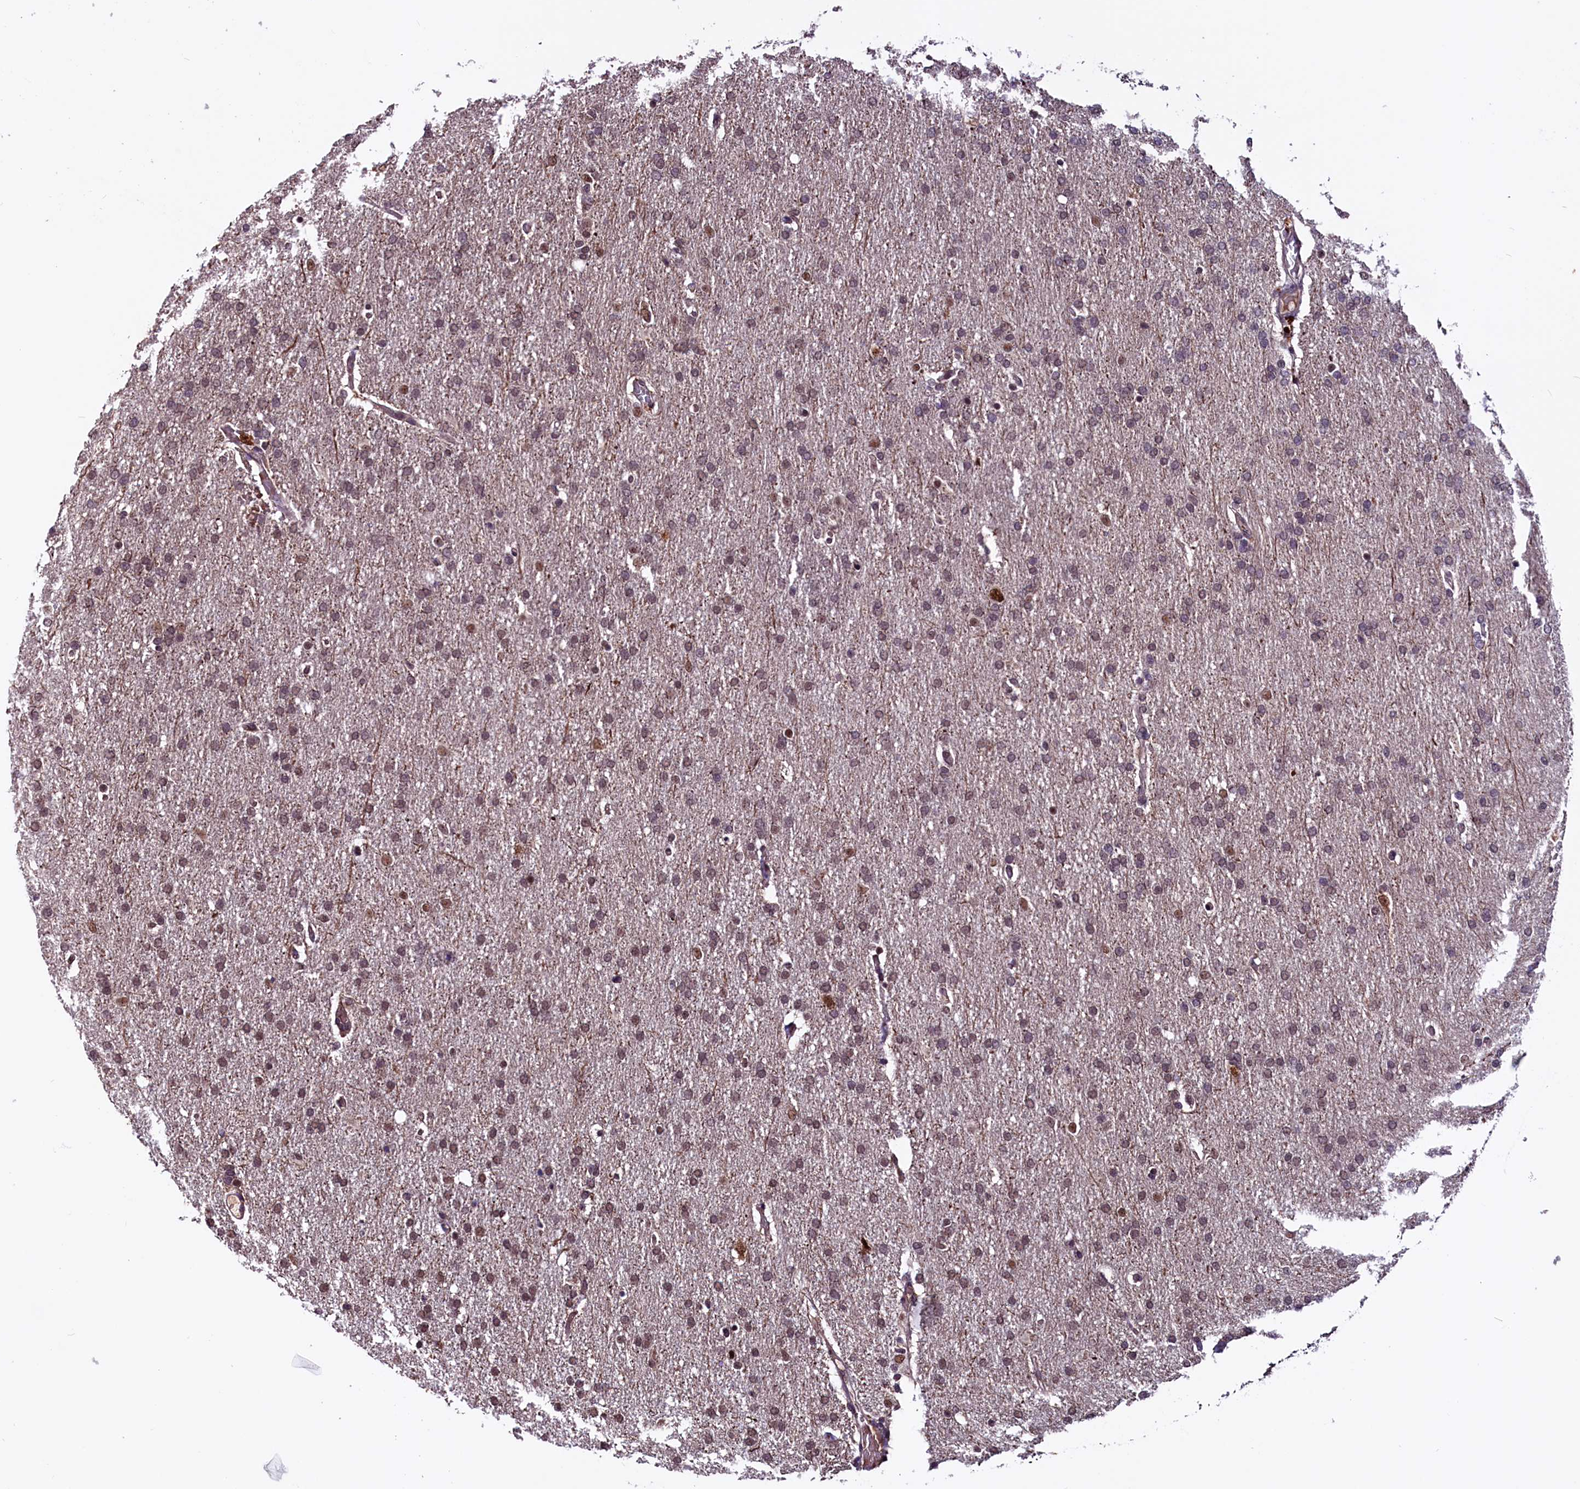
{"staining": {"intensity": "weak", "quantity": "25%-75%", "location": "nuclear"}, "tissue": "glioma", "cell_type": "Tumor cells", "image_type": "cancer", "snomed": [{"axis": "morphology", "description": "Glioma, malignant, High grade"}, {"axis": "topography", "description": "Brain"}], "caption": "This is an image of immunohistochemistry staining of malignant high-grade glioma, which shows weak expression in the nuclear of tumor cells.", "gene": "RNMT", "patient": {"sex": "male", "age": 72}}